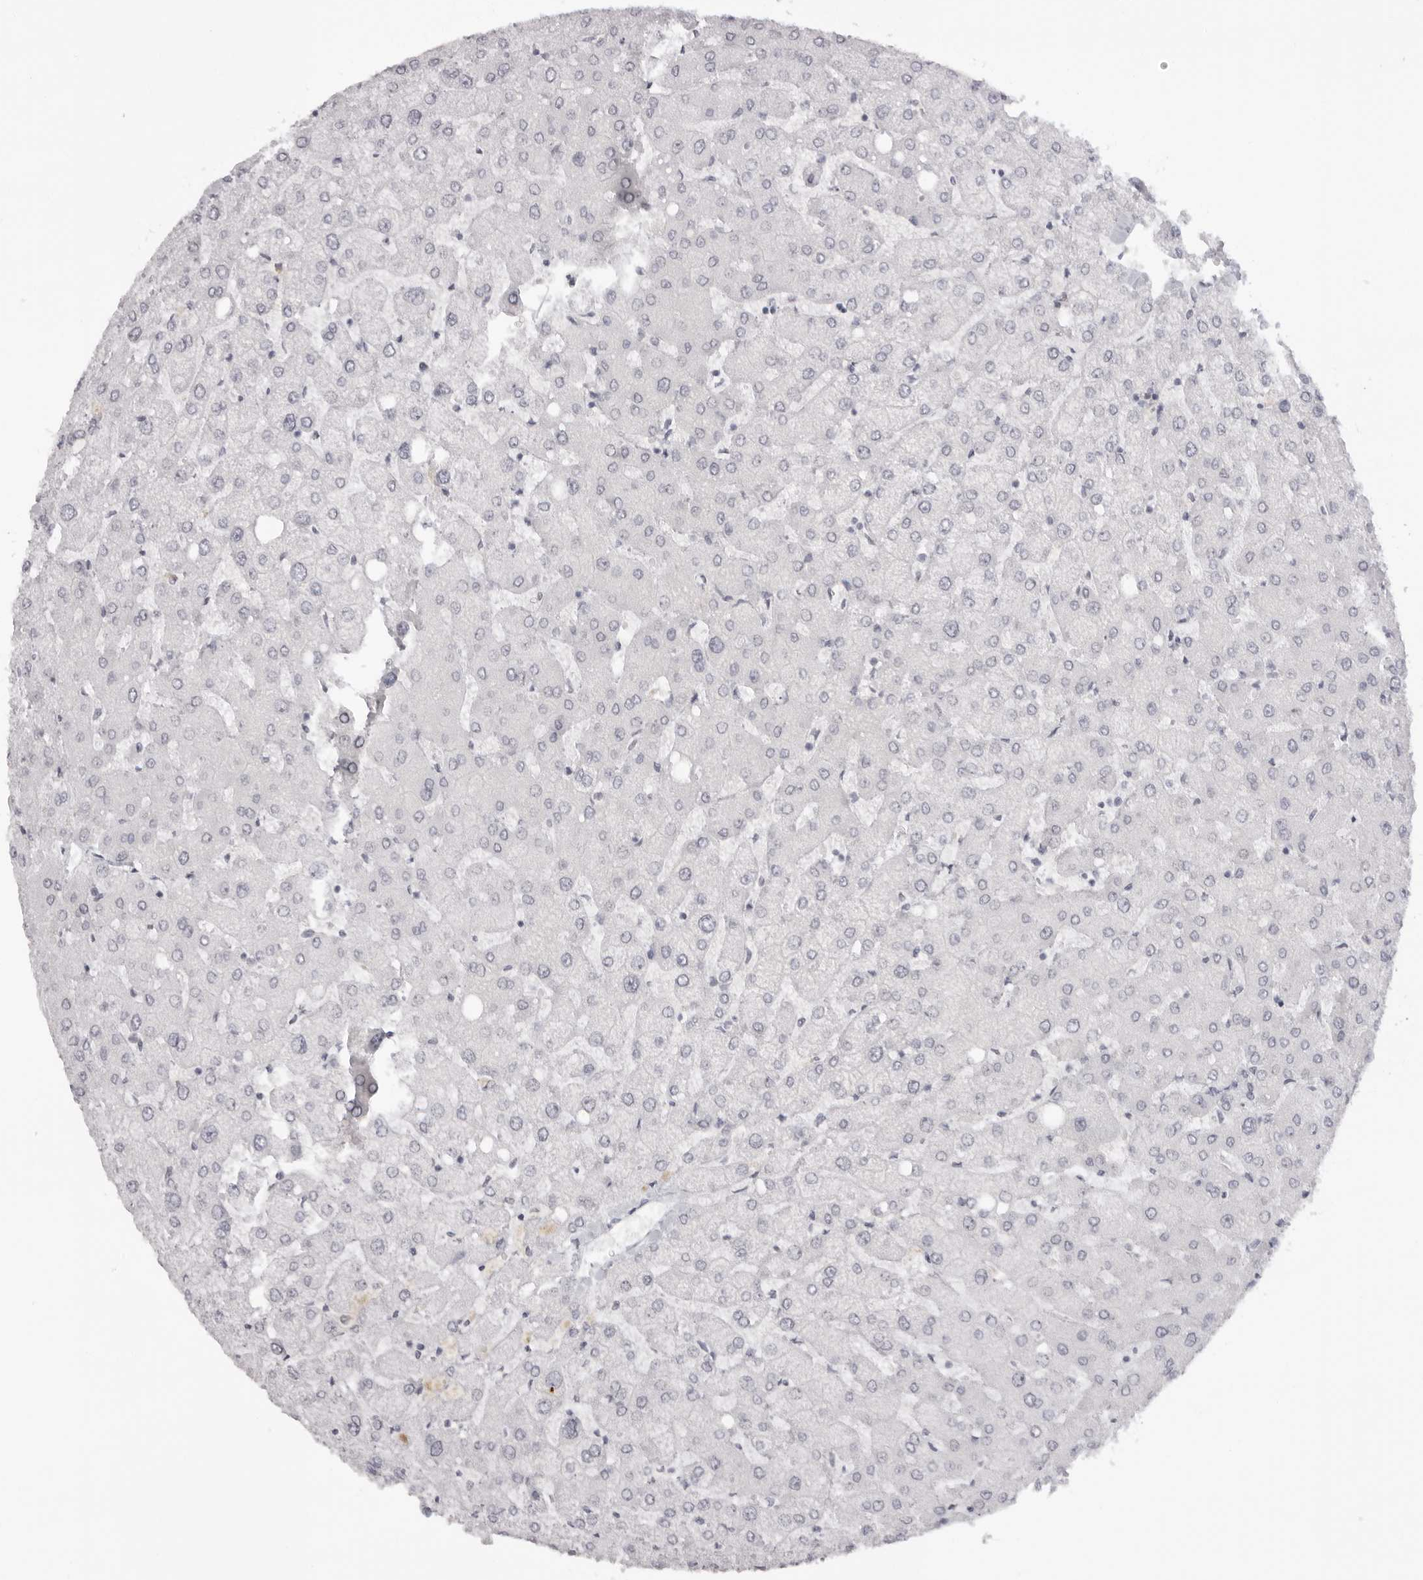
{"staining": {"intensity": "negative", "quantity": "none", "location": "none"}, "tissue": "liver", "cell_type": "Cholangiocytes", "image_type": "normal", "snomed": [{"axis": "morphology", "description": "Normal tissue, NOS"}, {"axis": "topography", "description": "Liver"}], "caption": "A high-resolution histopathology image shows IHC staining of benign liver, which shows no significant staining in cholangiocytes.", "gene": "MAFK", "patient": {"sex": "female", "age": 54}}